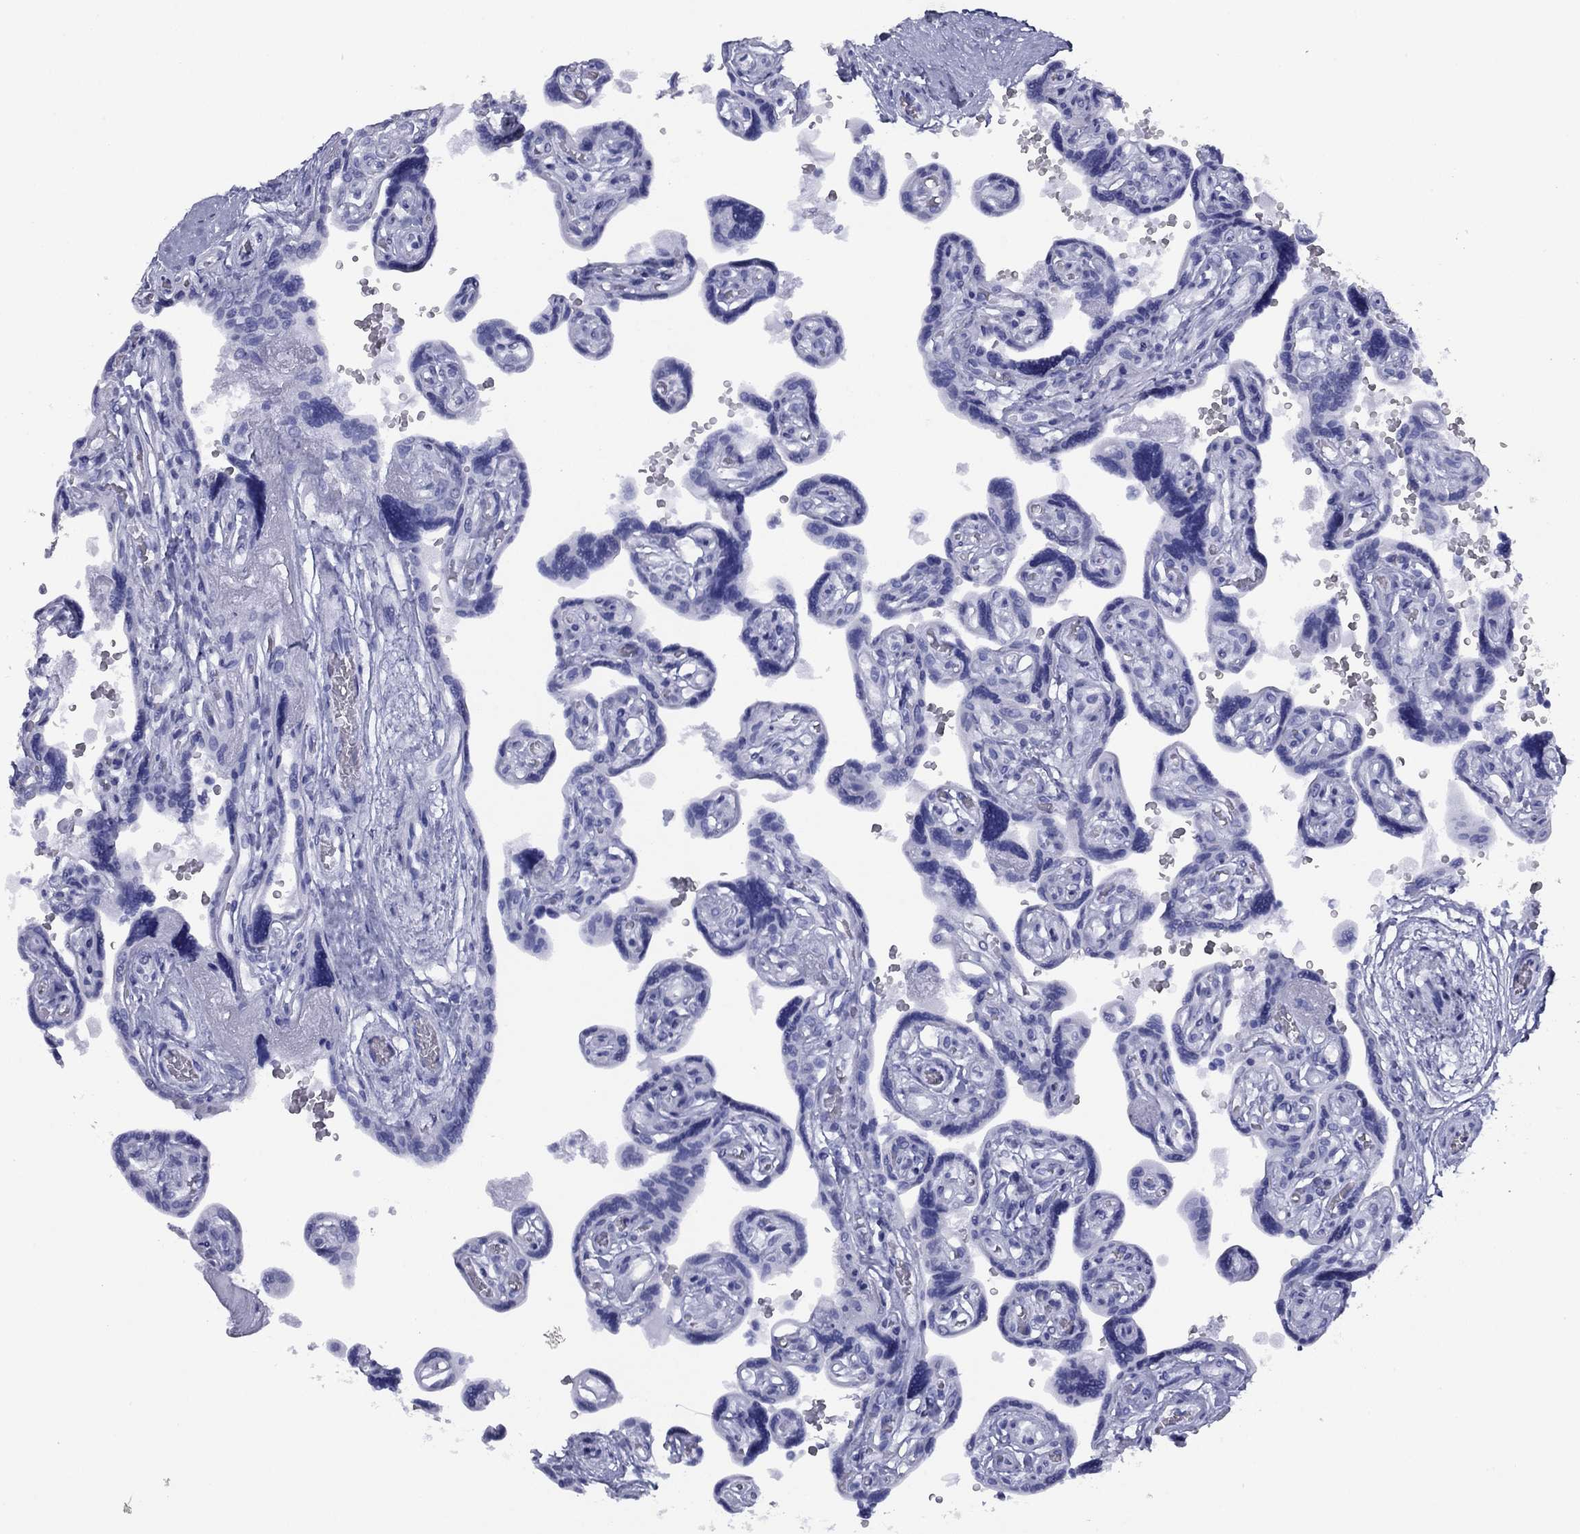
{"staining": {"intensity": "negative", "quantity": "none", "location": "none"}, "tissue": "placenta", "cell_type": "Decidual cells", "image_type": "normal", "snomed": [{"axis": "morphology", "description": "Normal tissue, NOS"}, {"axis": "topography", "description": "Placenta"}], "caption": "Immunohistochemistry (IHC) histopathology image of benign placenta: placenta stained with DAB (3,3'-diaminobenzidine) reveals no significant protein positivity in decidual cells. (Brightfield microscopy of DAB (3,3'-diaminobenzidine) immunohistochemistry at high magnification).", "gene": "HAO1", "patient": {"sex": "female", "age": 32}}